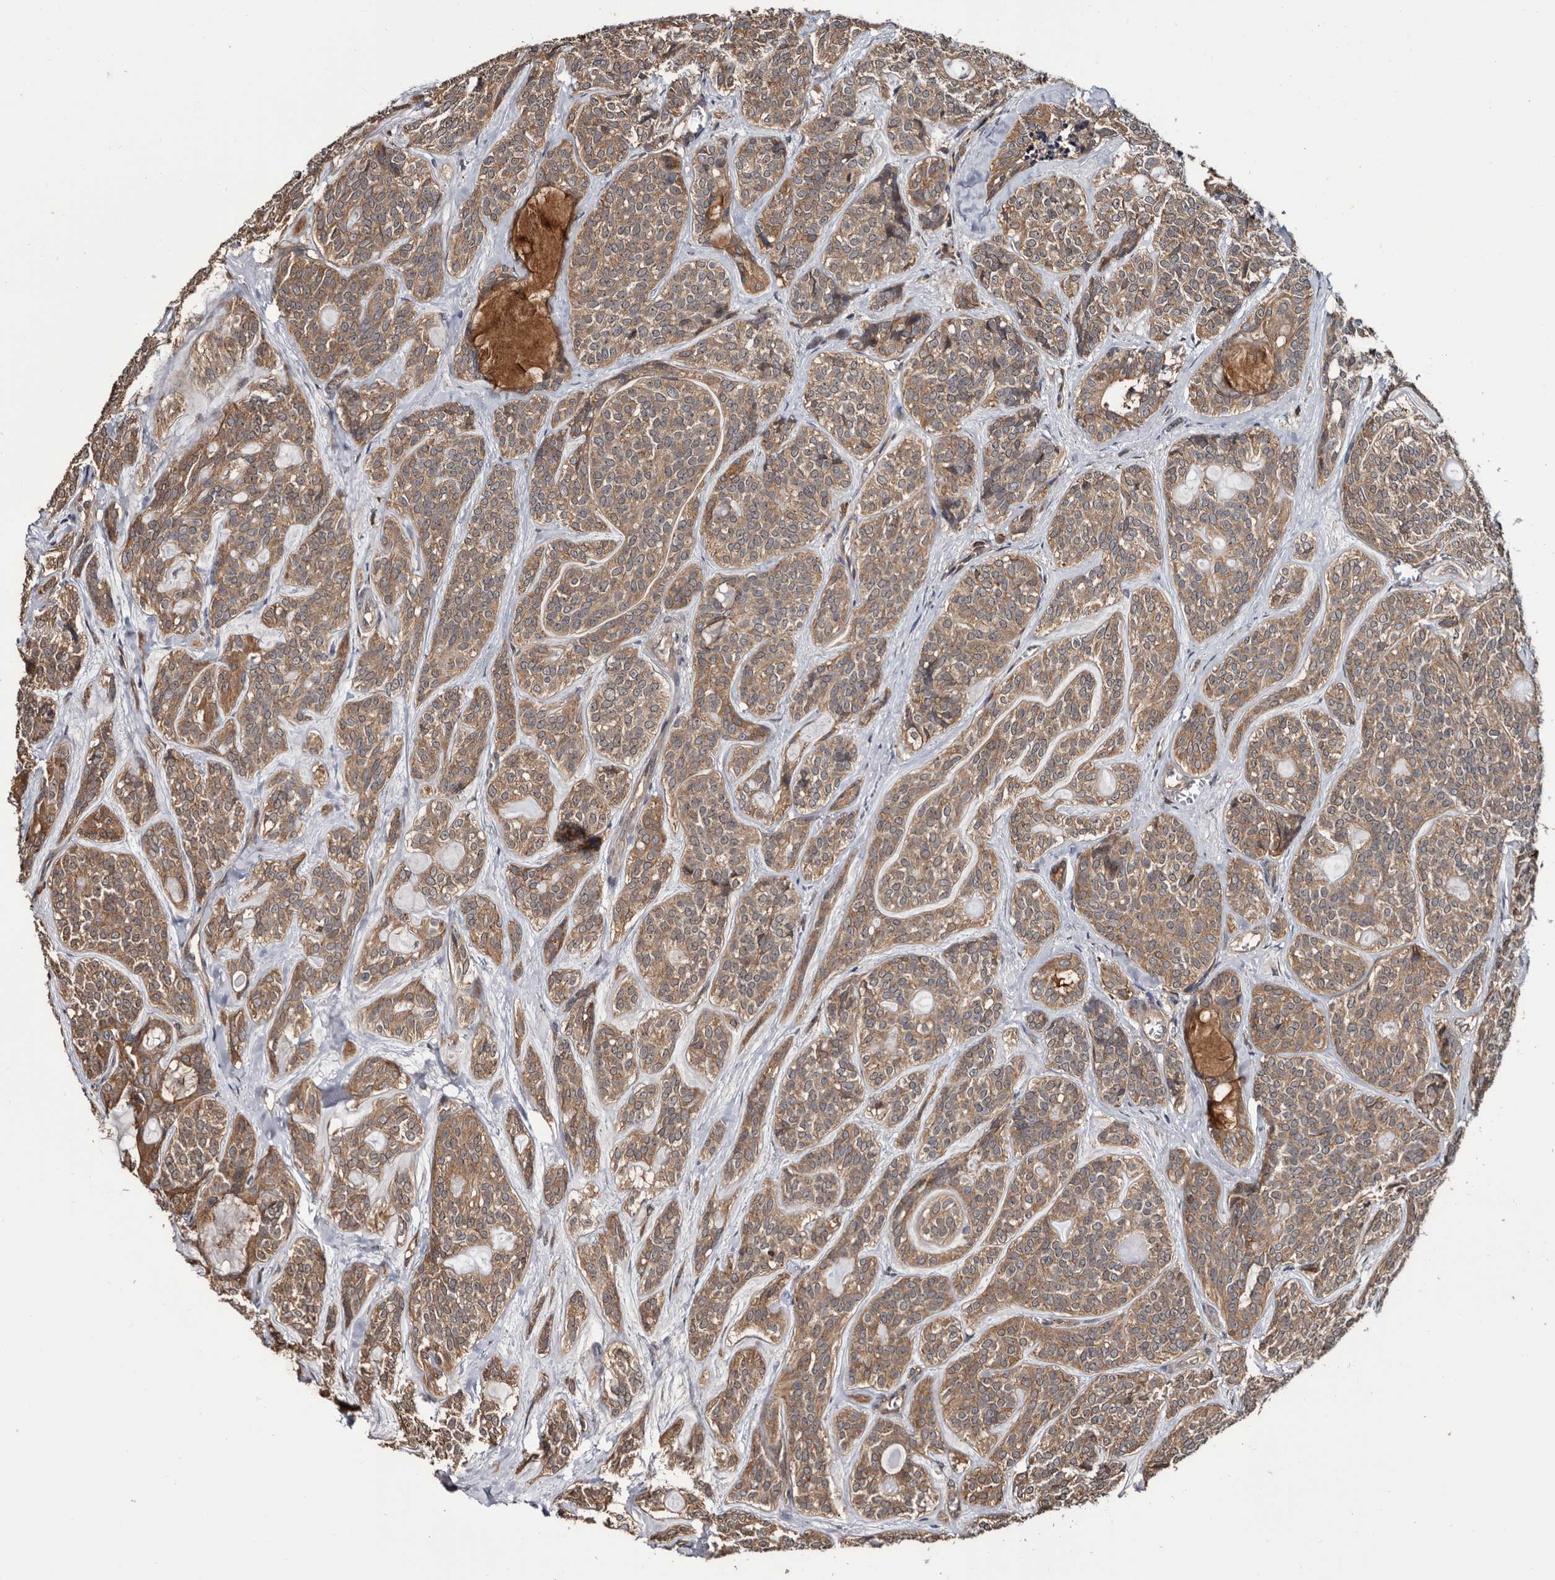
{"staining": {"intensity": "moderate", "quantity": ">75%", "location": "cytoplasmic/membranous"}, "tissue": "head and neck cancer", "cell_type": "Tumor cells", "image_type": "cancer", "snomed": [{"axis": "morphology", "description": "Adenocarcinoma, NOS"}, {"axis": "topography", "description": "Head-Neck"}], "caption": "A medium amount of moderate cytoplasmic/membranous staining is seen in about >75% of tumor cells in head and neck adenocarcinoma tissue.", "gene": "TTI2", "patient": {"sex": "male", "age": 66}}